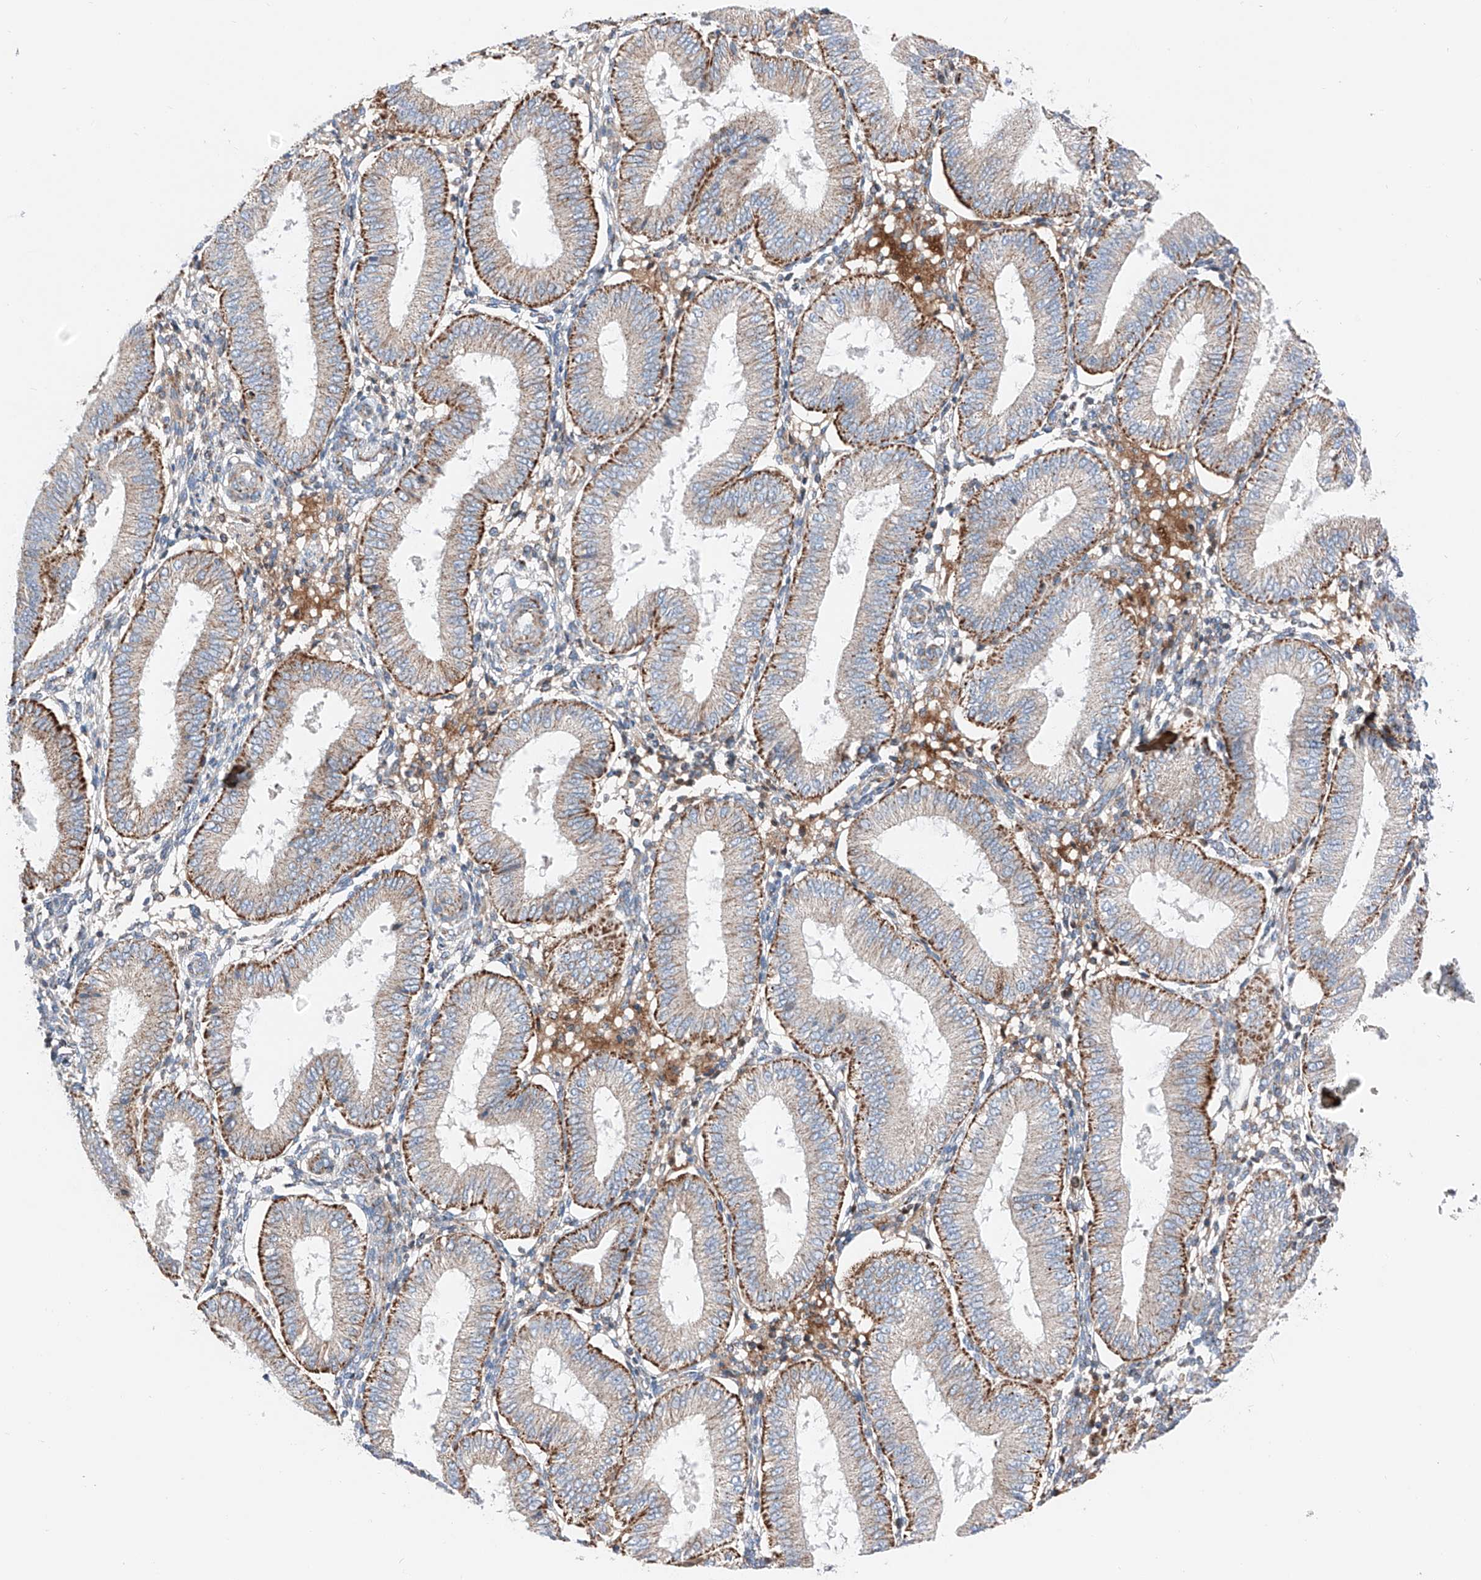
{"staining": {"intensity": "moderate", "quantity": "<25%", "location": "cytoplasmic/membranous"}, "tissue": "endometrium", "cell_type": "Cells in endometrial stroma", "image_type": "normal", "snomed": [{"axis": "morphology", "description": "Normal tissue, NOS"}, {"axis": "topography", "description": "Endometrium"}], "caption": "Immunohistochemical staining of unremarkable human endometrium reveals low levels of moderate cytoplasmic/membranous expression in about <25% of cells in endometrial stroma.", "gene": "MRAP", "patient": {"sex": "female", "age": 39}}